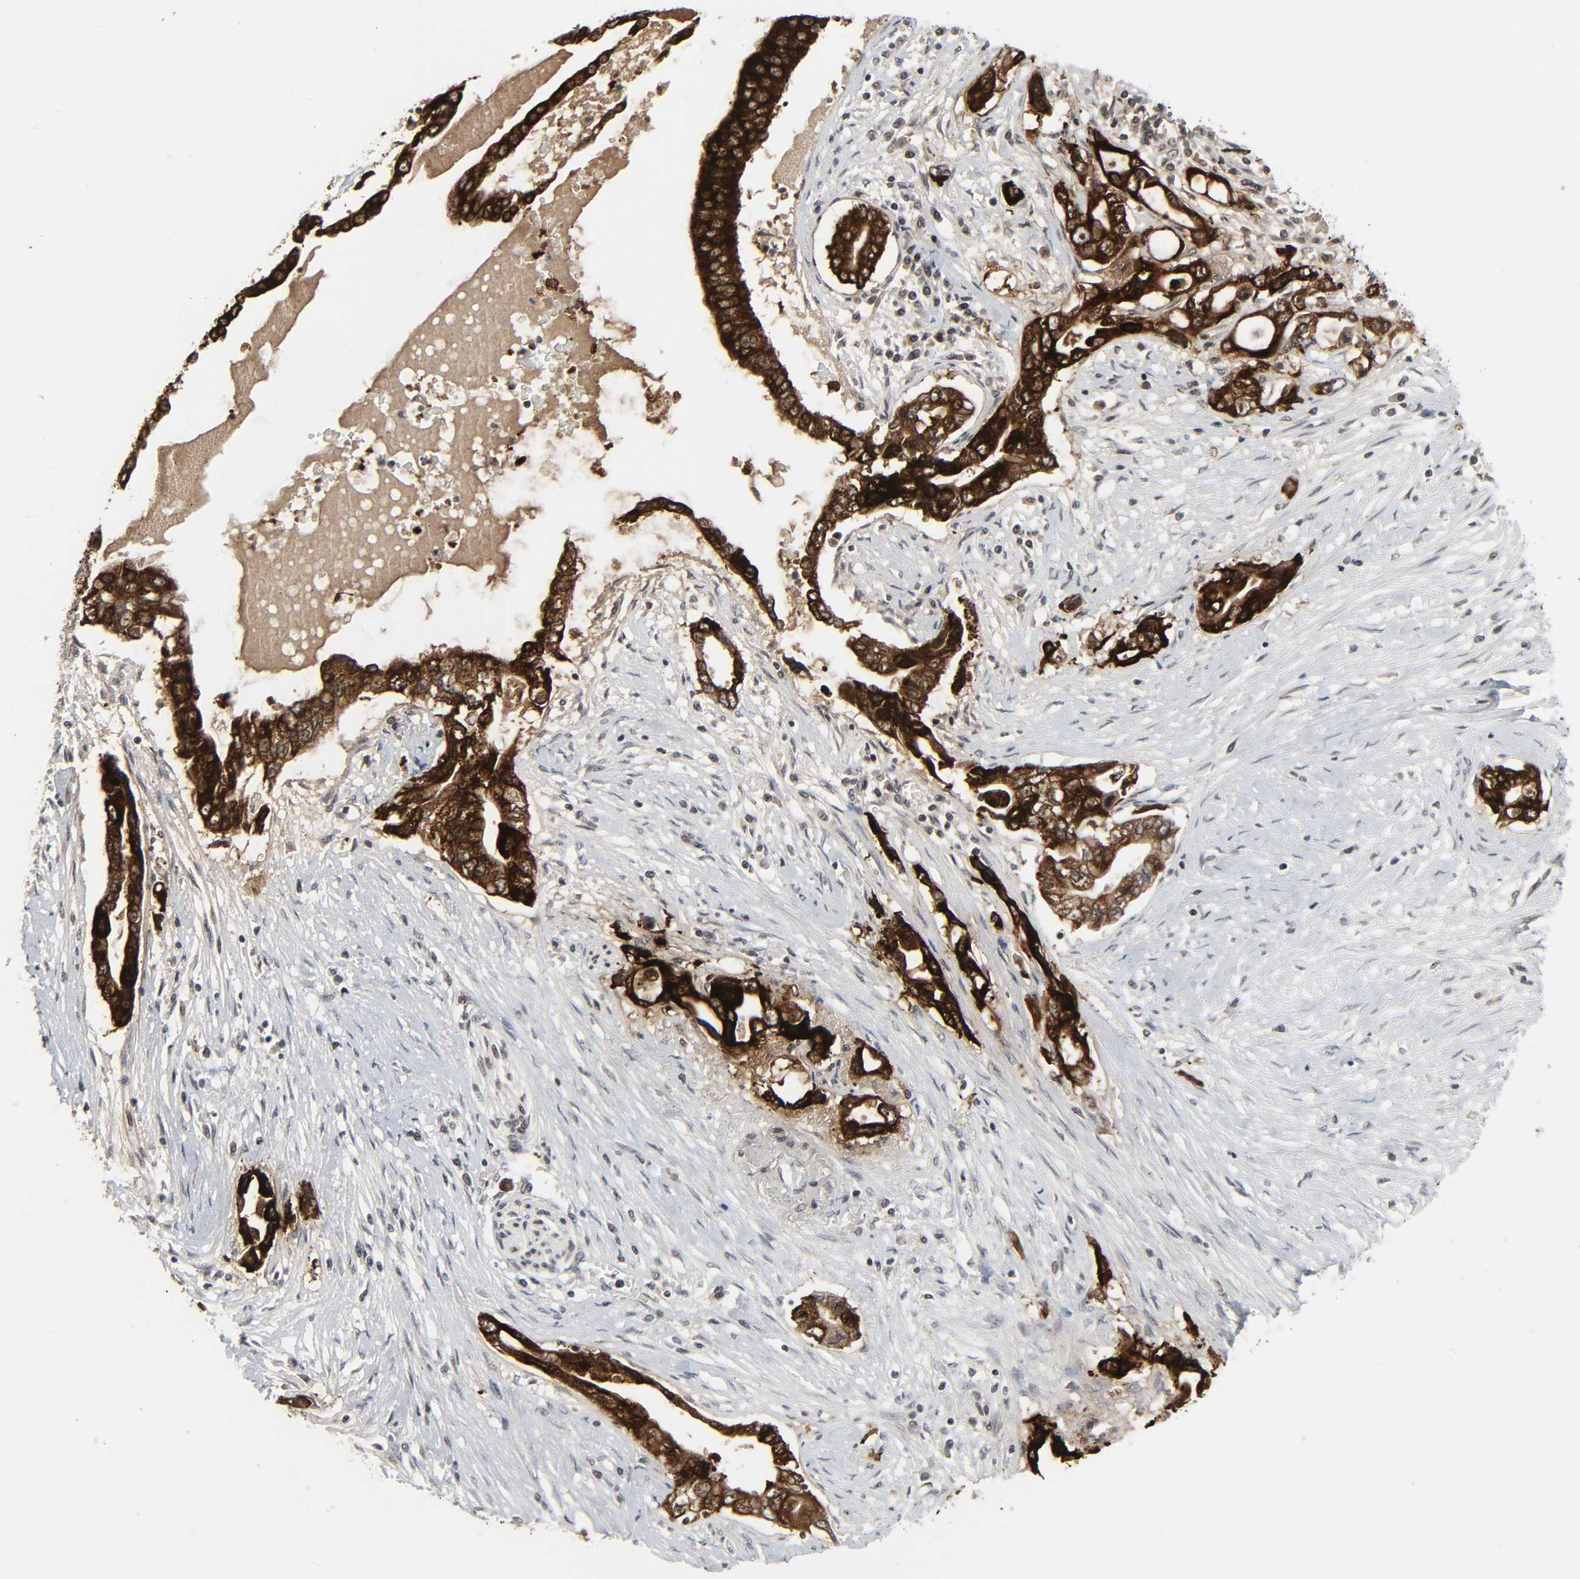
{"staining": {"intensity": "strong", "quantity": ">75%", "location": "cytoplasmic/membranous"}, "tissue": "pancreatic cancer", "cell_type": "Tumor cells", "image_type": "cancer", "snomed": [{"axis": "morphology", "description": "Adenocarcinoma, NOS"}, {"axis": "topography", "description": "Pancreas"}], "caption": "The immunohistochemical stain labels strong cytoplasmic/membranous staining in tumor cells of pancreatic adenocarcinoma tissue. (DAB (3,3'-diaminobenzidine) IHC, brown staining for protein, blue staining for nuclei).", "gene": "MUC1", "patient": {"sex": "female", "age": 57}}